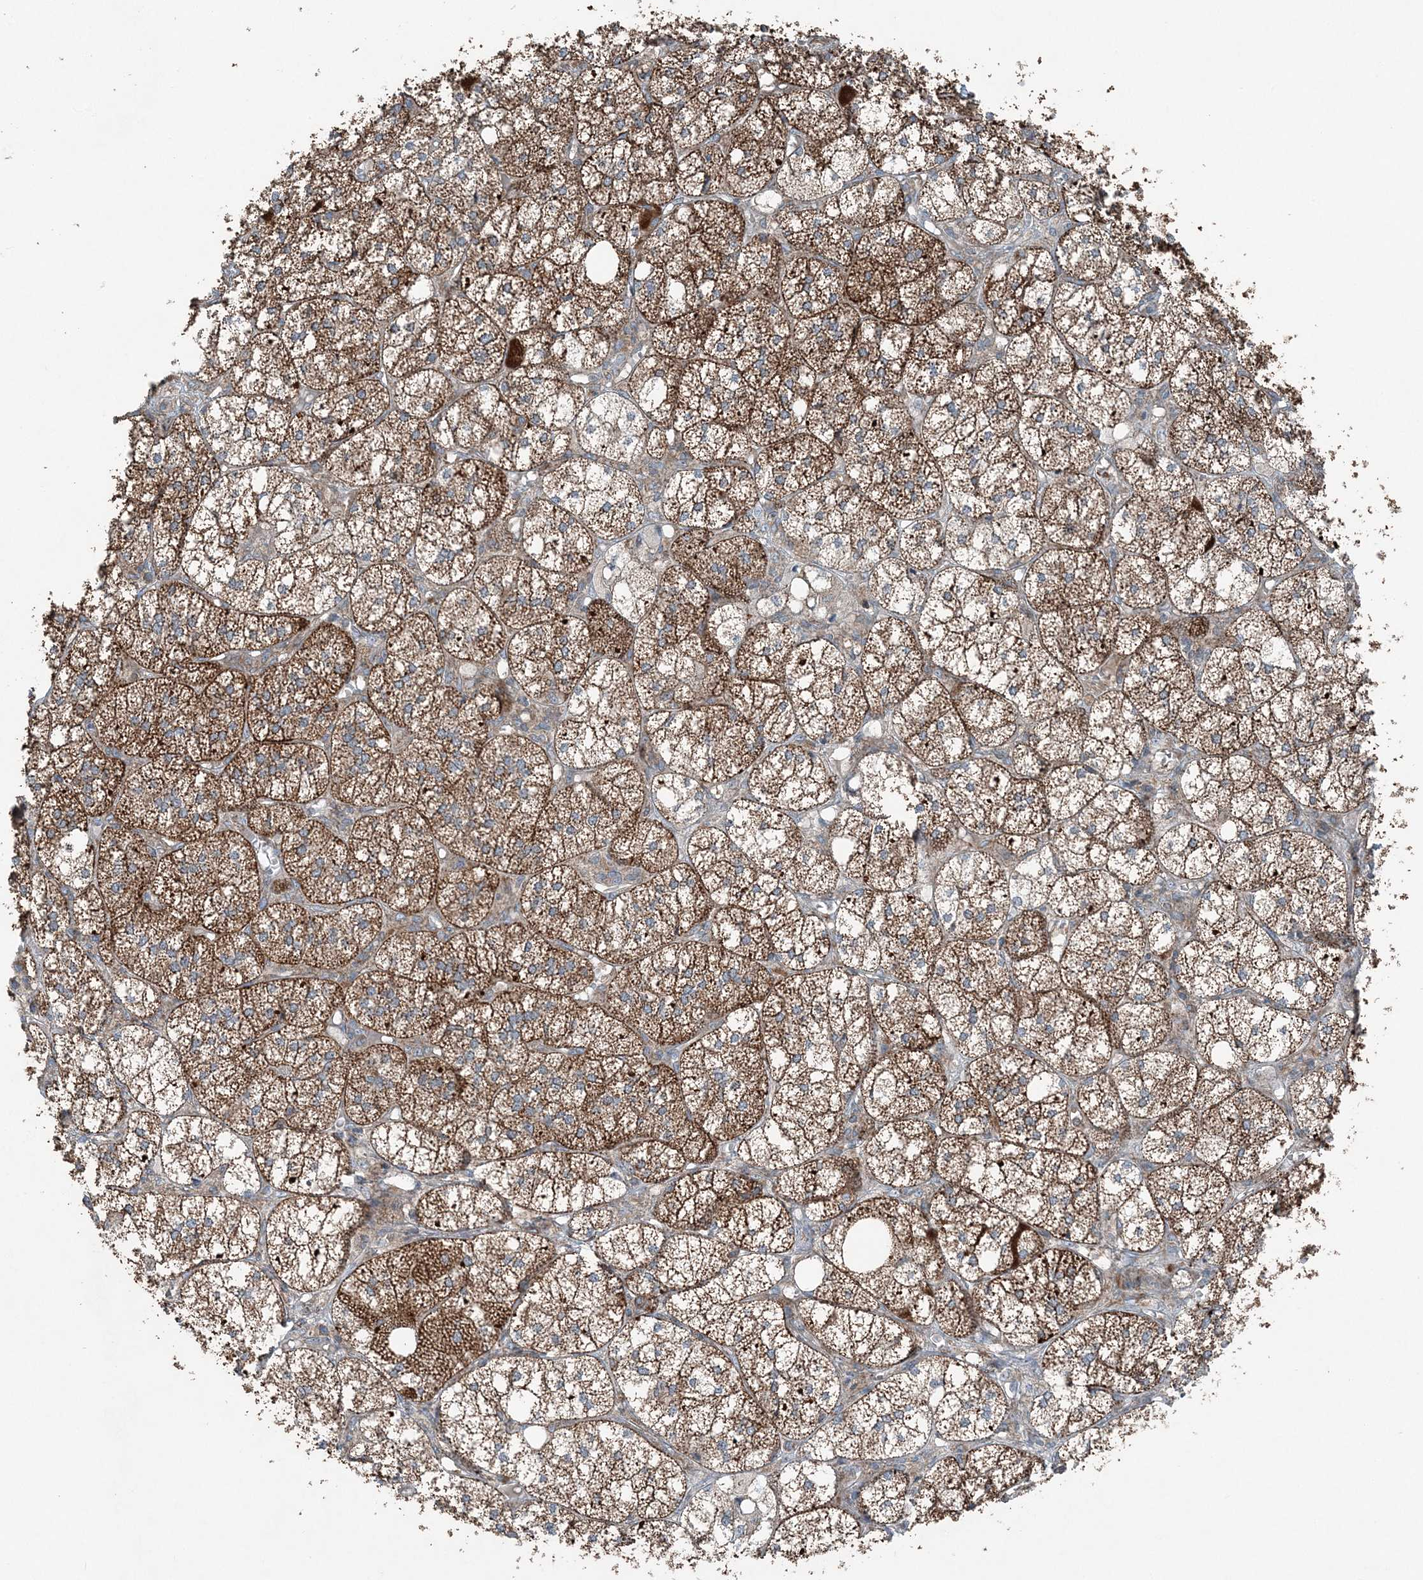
{"staining": {"intensity": "strong", "quantity": ">75%", "location": "cytoplasmic/membranous"}, "tissue": "adrenal gland", "cell_type": "Glandular cells", "image_type": "normal", "snomed": [{"axis": "morphology", "description": "Normal tissue, NOS"}, {"axis": "topography", "description": "Adrenal gland"}], "caption": "An image of human adrenal gland stained for a protein shows strong cytoplasmic/membranous brown staining in glandular cells. The staining was performed using DAB (3,3'-diaminobenzidine) to visualize the protein expression in brown, while the nuclei were stained in blue with hematoxylin (Magnification: 20x).", "gene": "KY", "patient": {"sex": "female", "age": 61}}